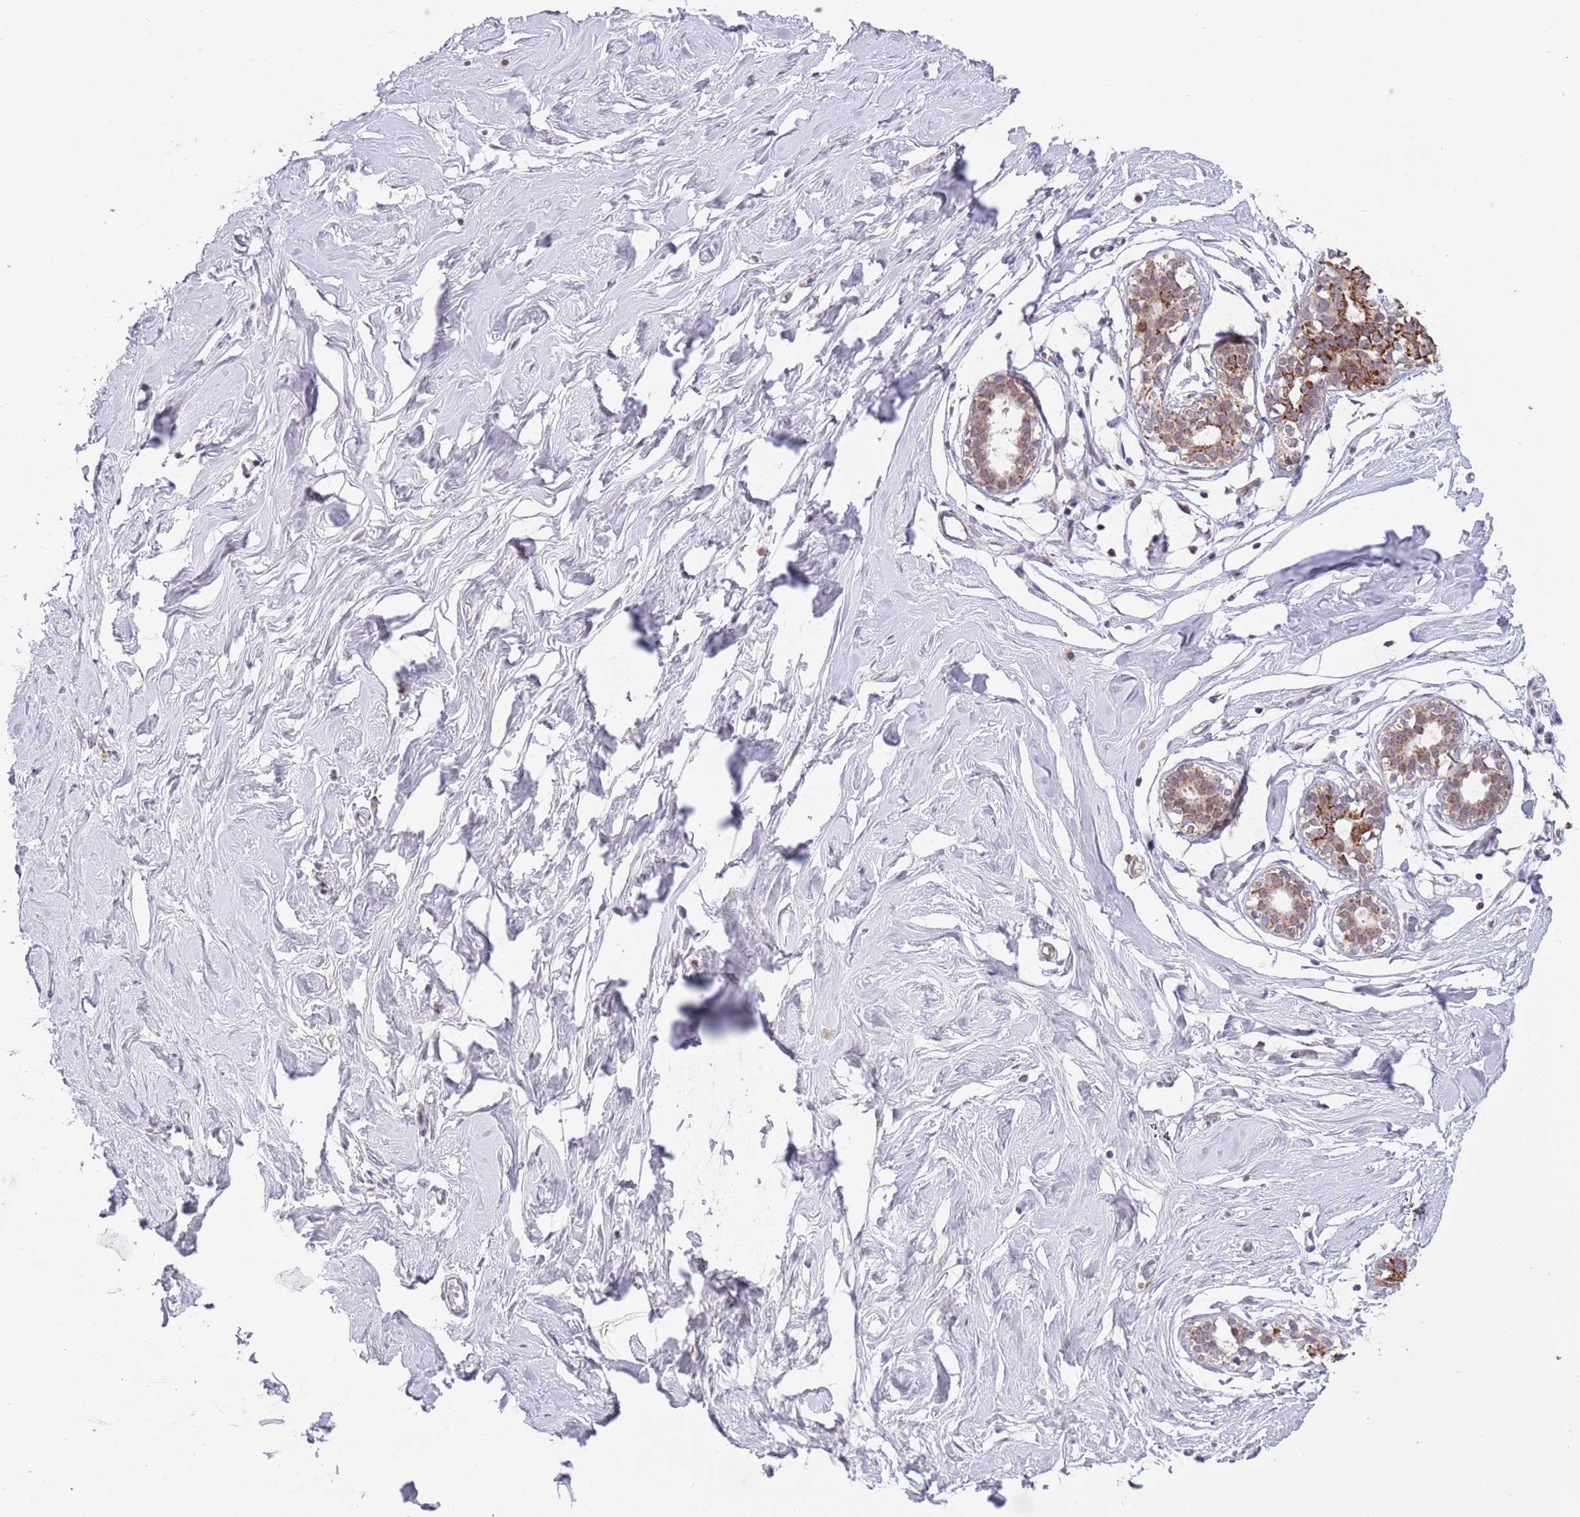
{"staining": {"intensity": "negative", "quantity": "none", "location": "none"}, "tissue": "breast", "cell_type": "Adipocytes", "image_type": "normal", "snomed": [{"axis": "morphology", "description": "Normal tissue, NOS"}, {"axis": "morphology", "description": "Adenoma, NOS"}, {"axis": "topography", "description": "Breast"}], "caption": "Immunohistochemistry photomicrograph of normal breast: breast stained with DAB displays no significant protein staining in adipocytes.", "gene": "TIMM13", "patient": {"sex": "female", "age": 23}}